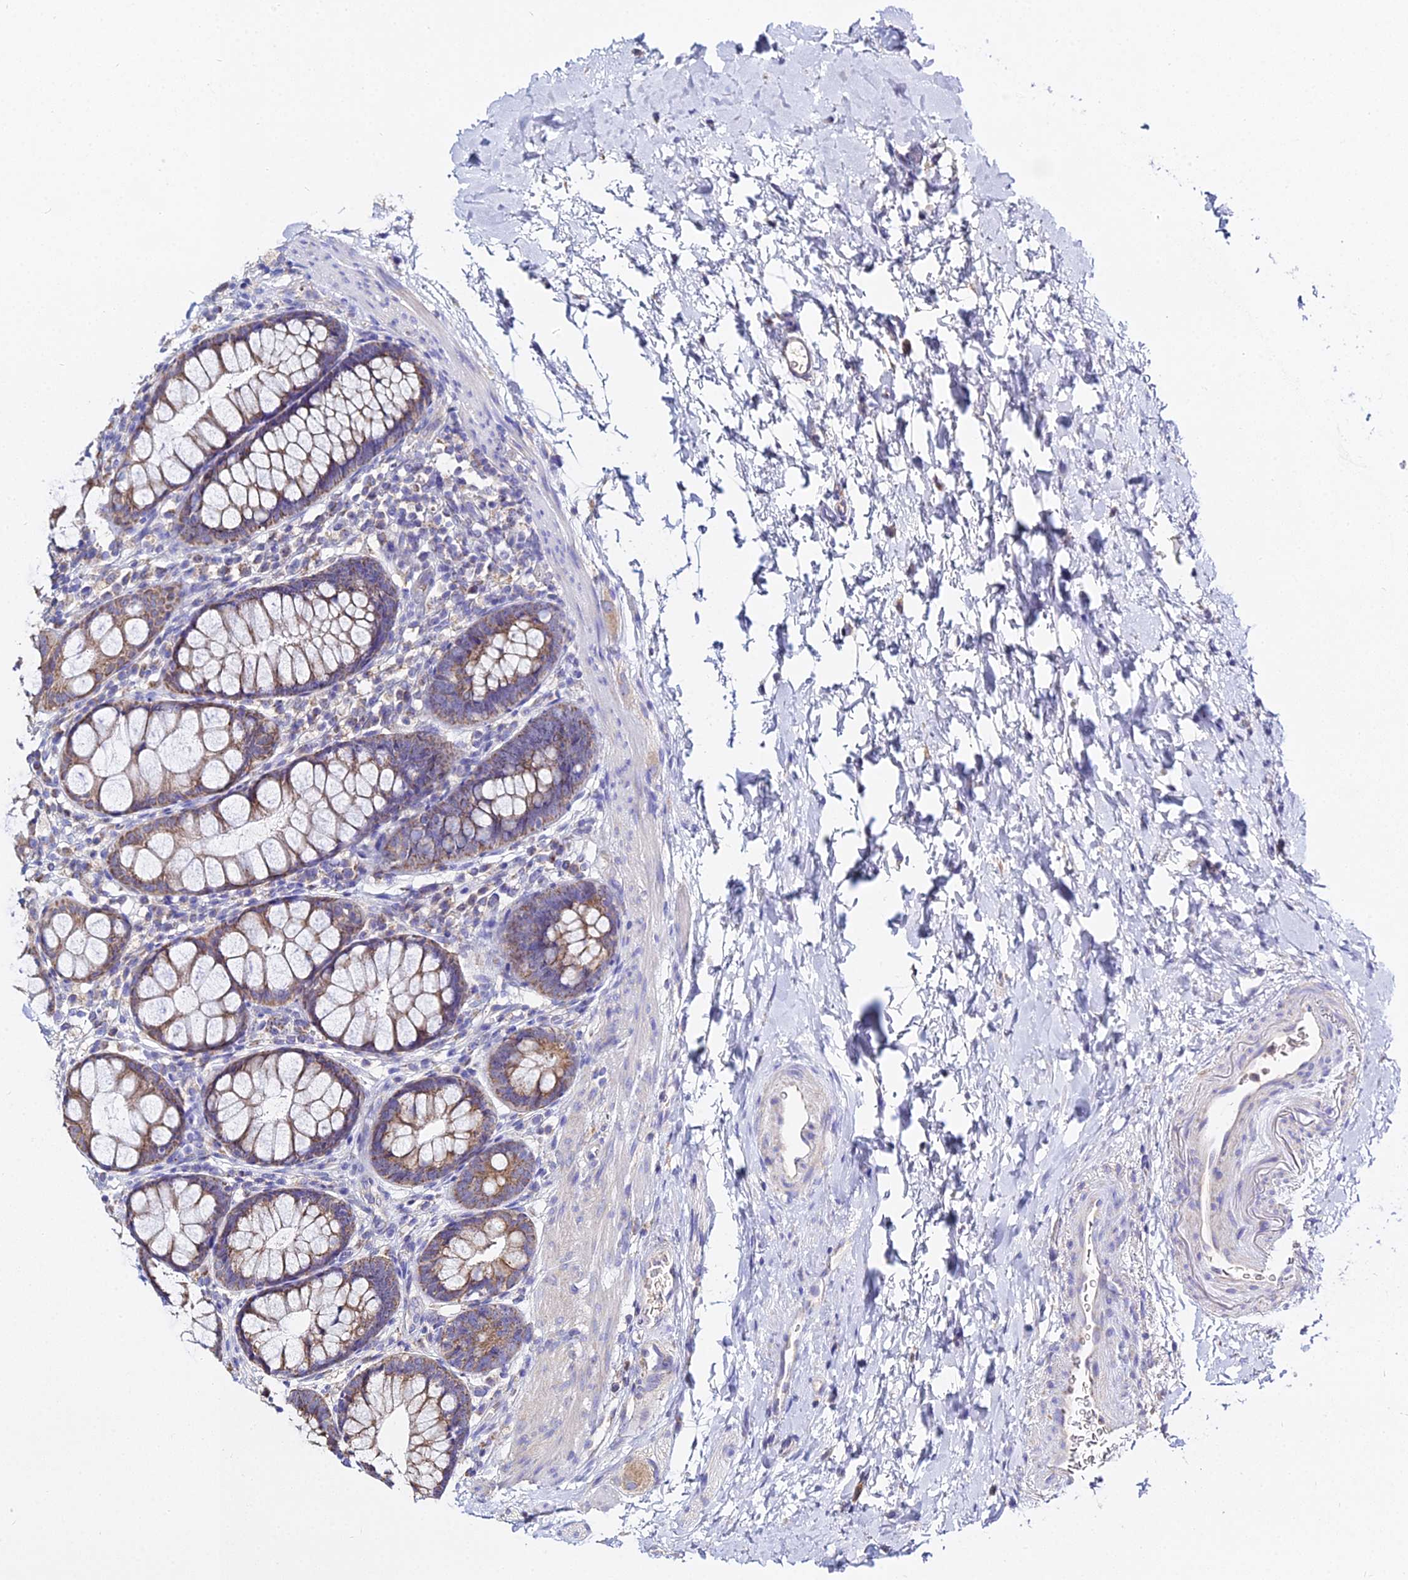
{"staining": {"intensity": "weak", "quantity": ">75%", "location": "cytoplasmic/membranous"}, "tissue": "colon", "cell_type": "Endothelial cells", "image_type": "normal", "snomed": [{"axis": "morphology", "description": "Normal tissue, NOS"}, {"axis": "topography", "description": "Colon"}], "caption": "Colon stained for a protein (brown) shows weak cytoplasmic/membranous positive staining in approximately >75% of endothelial cells.", "gene": "TYW5", "patient": {"sex": "female", "age": 62}}